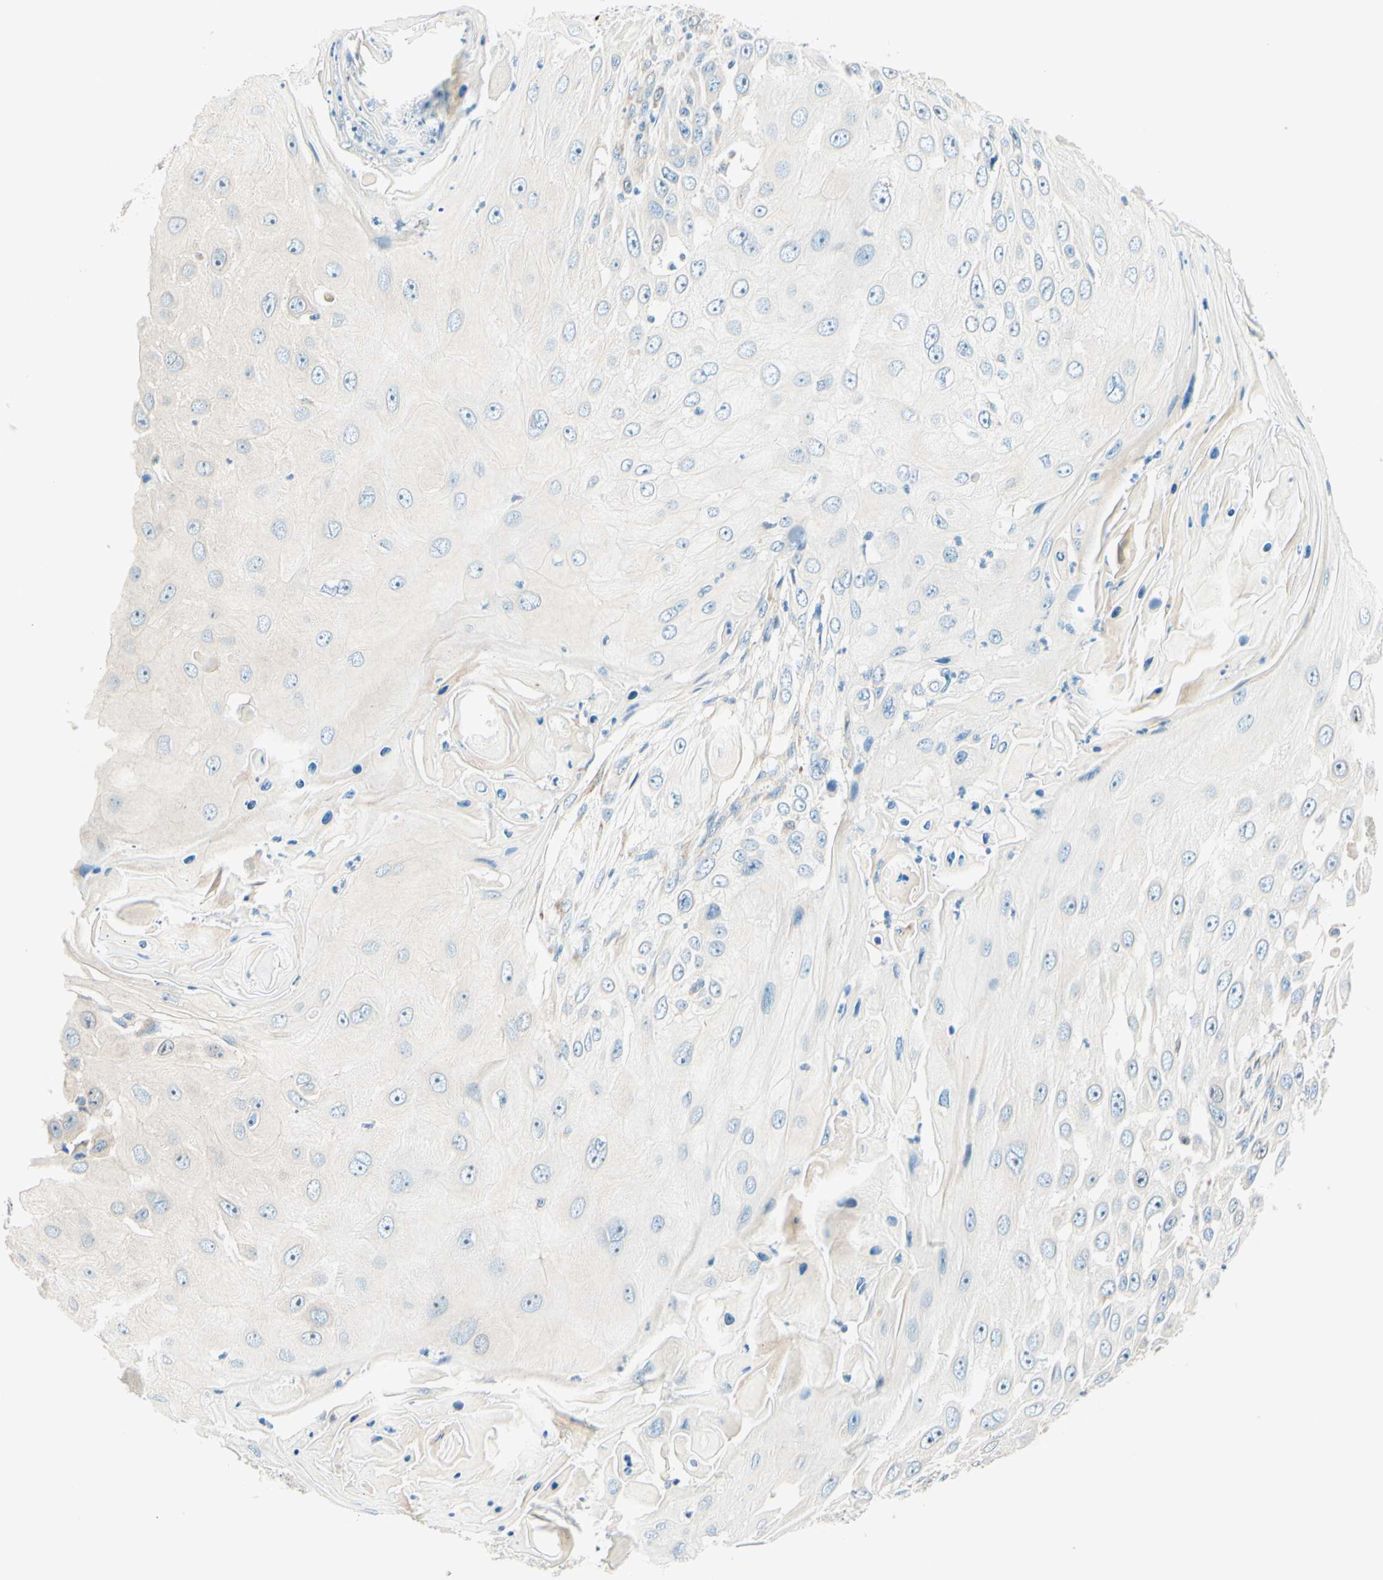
{"staining": {"intensity": "negative", "quantity": "none", "location": "none"}, "tissue": "skin cancer", "cell_type": "Tumor cells", "image_type": "cancer", "snomed": [{"axis": "morphology", "description": "Squamous cell carcinoma, NOS"}, {"axis": "topography", "description": "Skin"}], "caption": "Immunohistochemistry (IHC) micrograph of neoplastic tissue: skin squamous cell carcinoma stained with DAB demonstrates no significant protein staining in tumor cells. (Stains: DAB immunohistochemistry with hematoxylin counter stain, Microscopy: brightfield microscopy at high magnification).", "gene": "TAOK2", "patient": {"sex": "female", "age": 44}}